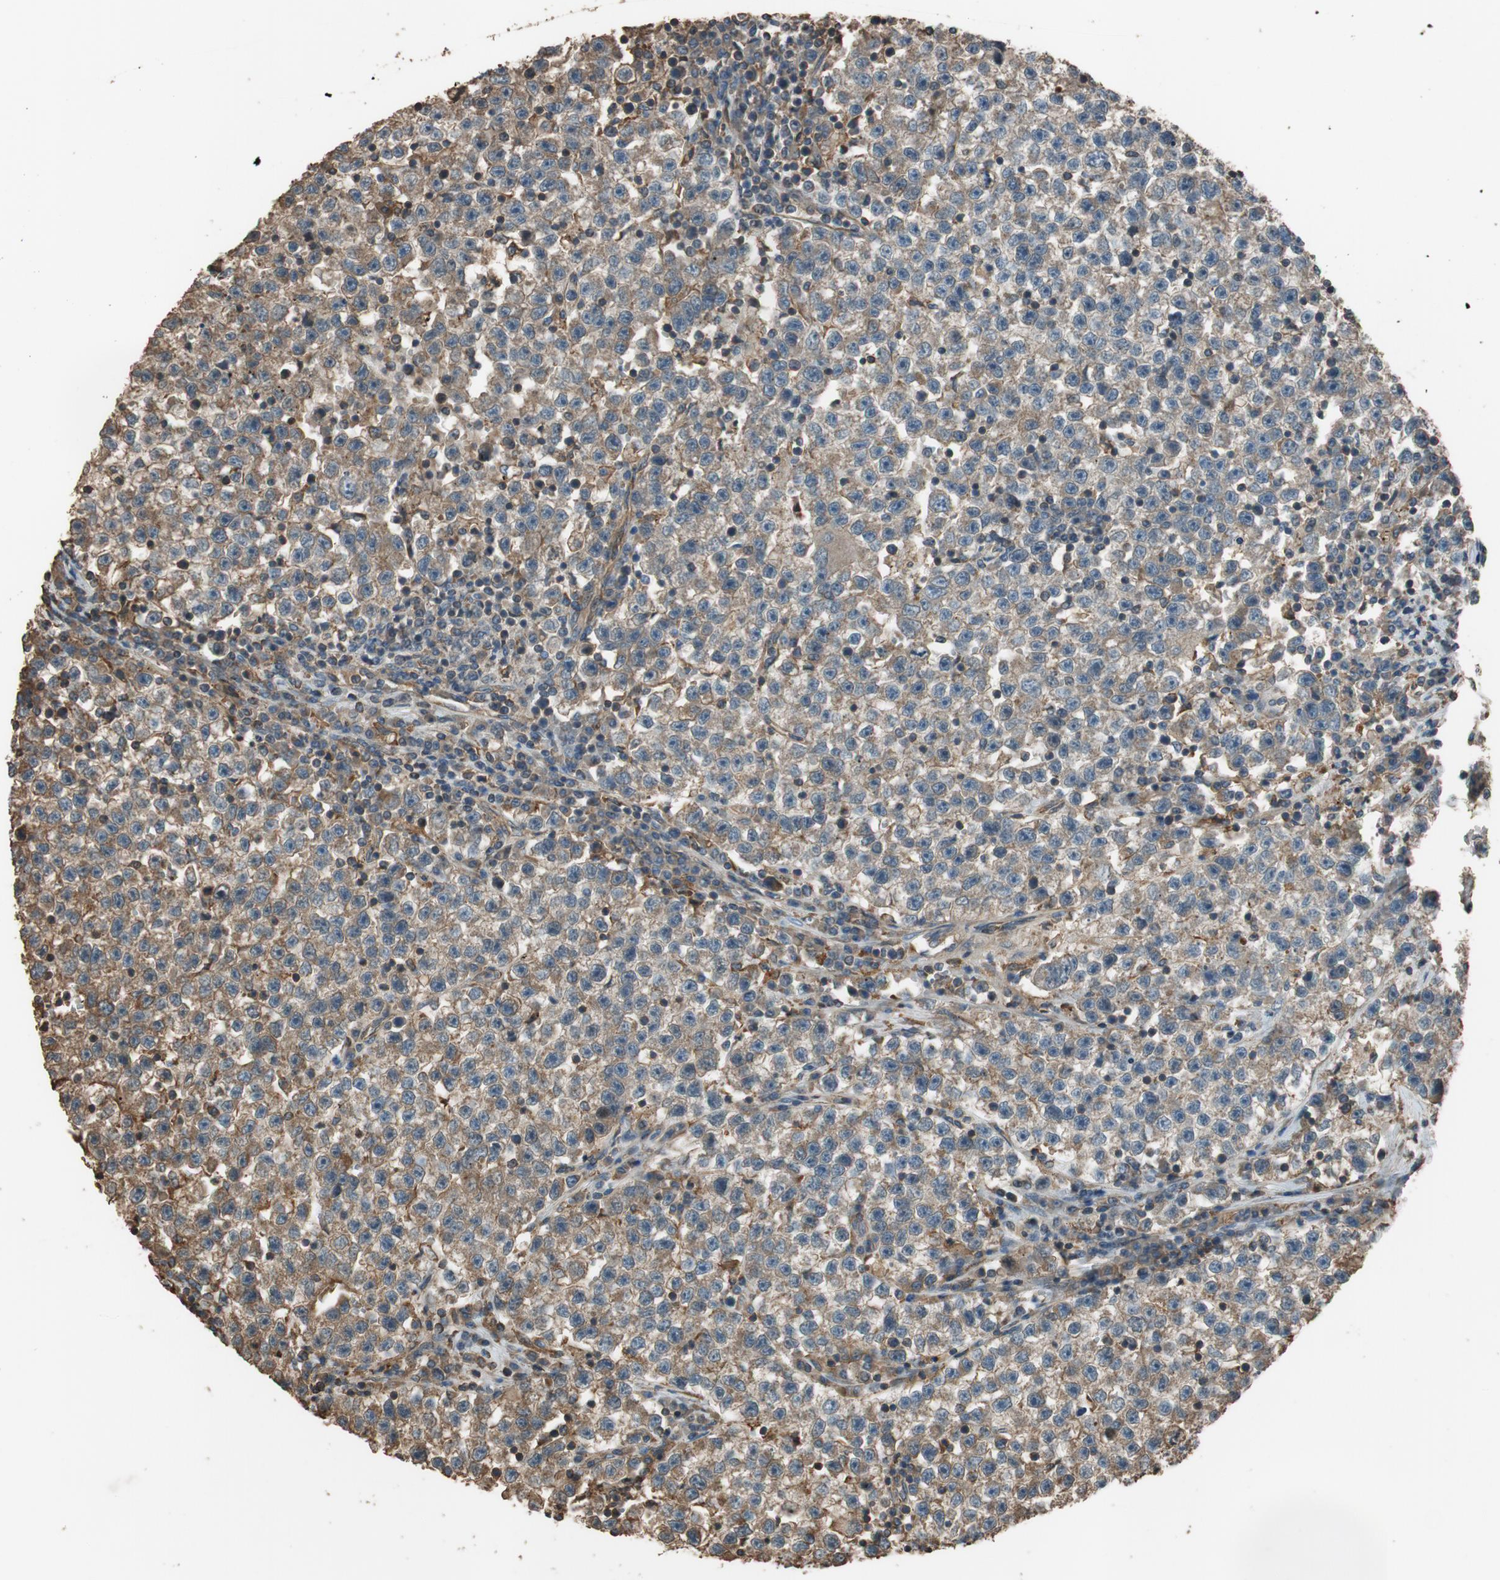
{"staining": {"intensity": "moderate", "quantity": "25%-75%", "location": "cytoplasmic/membranous"}, "tissue": "testis cancer", "cell_type": "Tumor cells", "image_type": "cancer", "snomed": [{"axis": "morphology", "description": "Seminoma, NOS"}, {"axis": "topography", "description": "Testis"}], "caption": "IHC micrograph of neoplastic tissue: human seminoma (testis) stained using IHC exhibits medium levels of moderate protein expression localized specifically in the cytoplasmic/membranous of tumor cells, appearing as a cytoplasmic/membranous brown color.", "gene": "MST1R", "patient": {"sex": "male", "age": 22}}